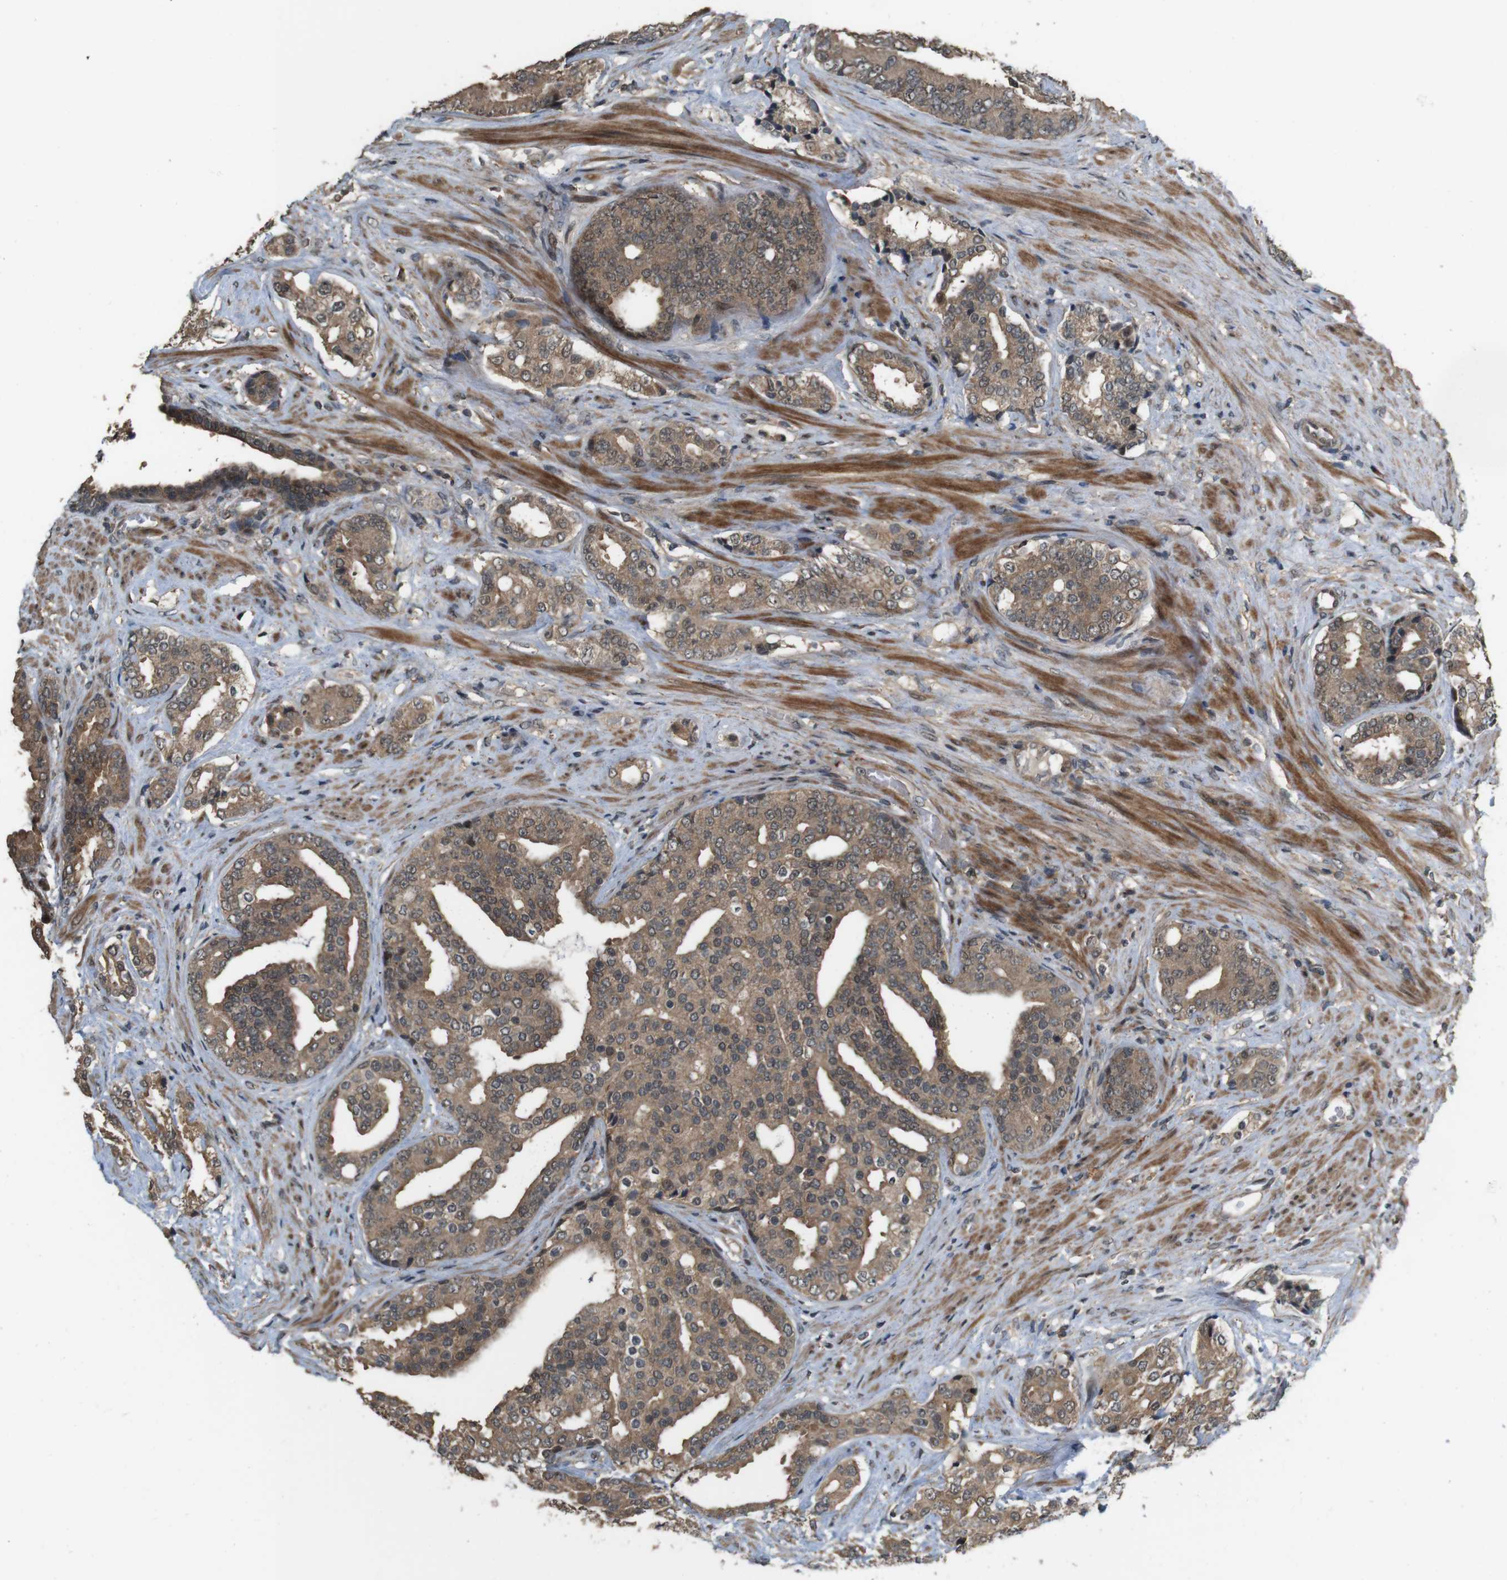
{"staining": {"intensity": "moderate", "quantity": ">75%", "location": "cytoplasmic/membranous"}, "tissue": "prostate cancer", "cell_type": "Tumor cells", "image_type": "cancer", "snomed": [{"axis": "morphology", "description": "Adenocarcinoma, High grade"}, {"axis": "topography", "description": "Prostate"}], "caption": "An immunohistochemistry micrograph of tumor tissue is shown. Protein staining in brown highlights moderate cytoplasmic/membranous positivity in high-grade adenocarcinoma (prostate) within tumor cells.", "gene": "CDC34", "patient": {"sex": "male", "age": 71}}